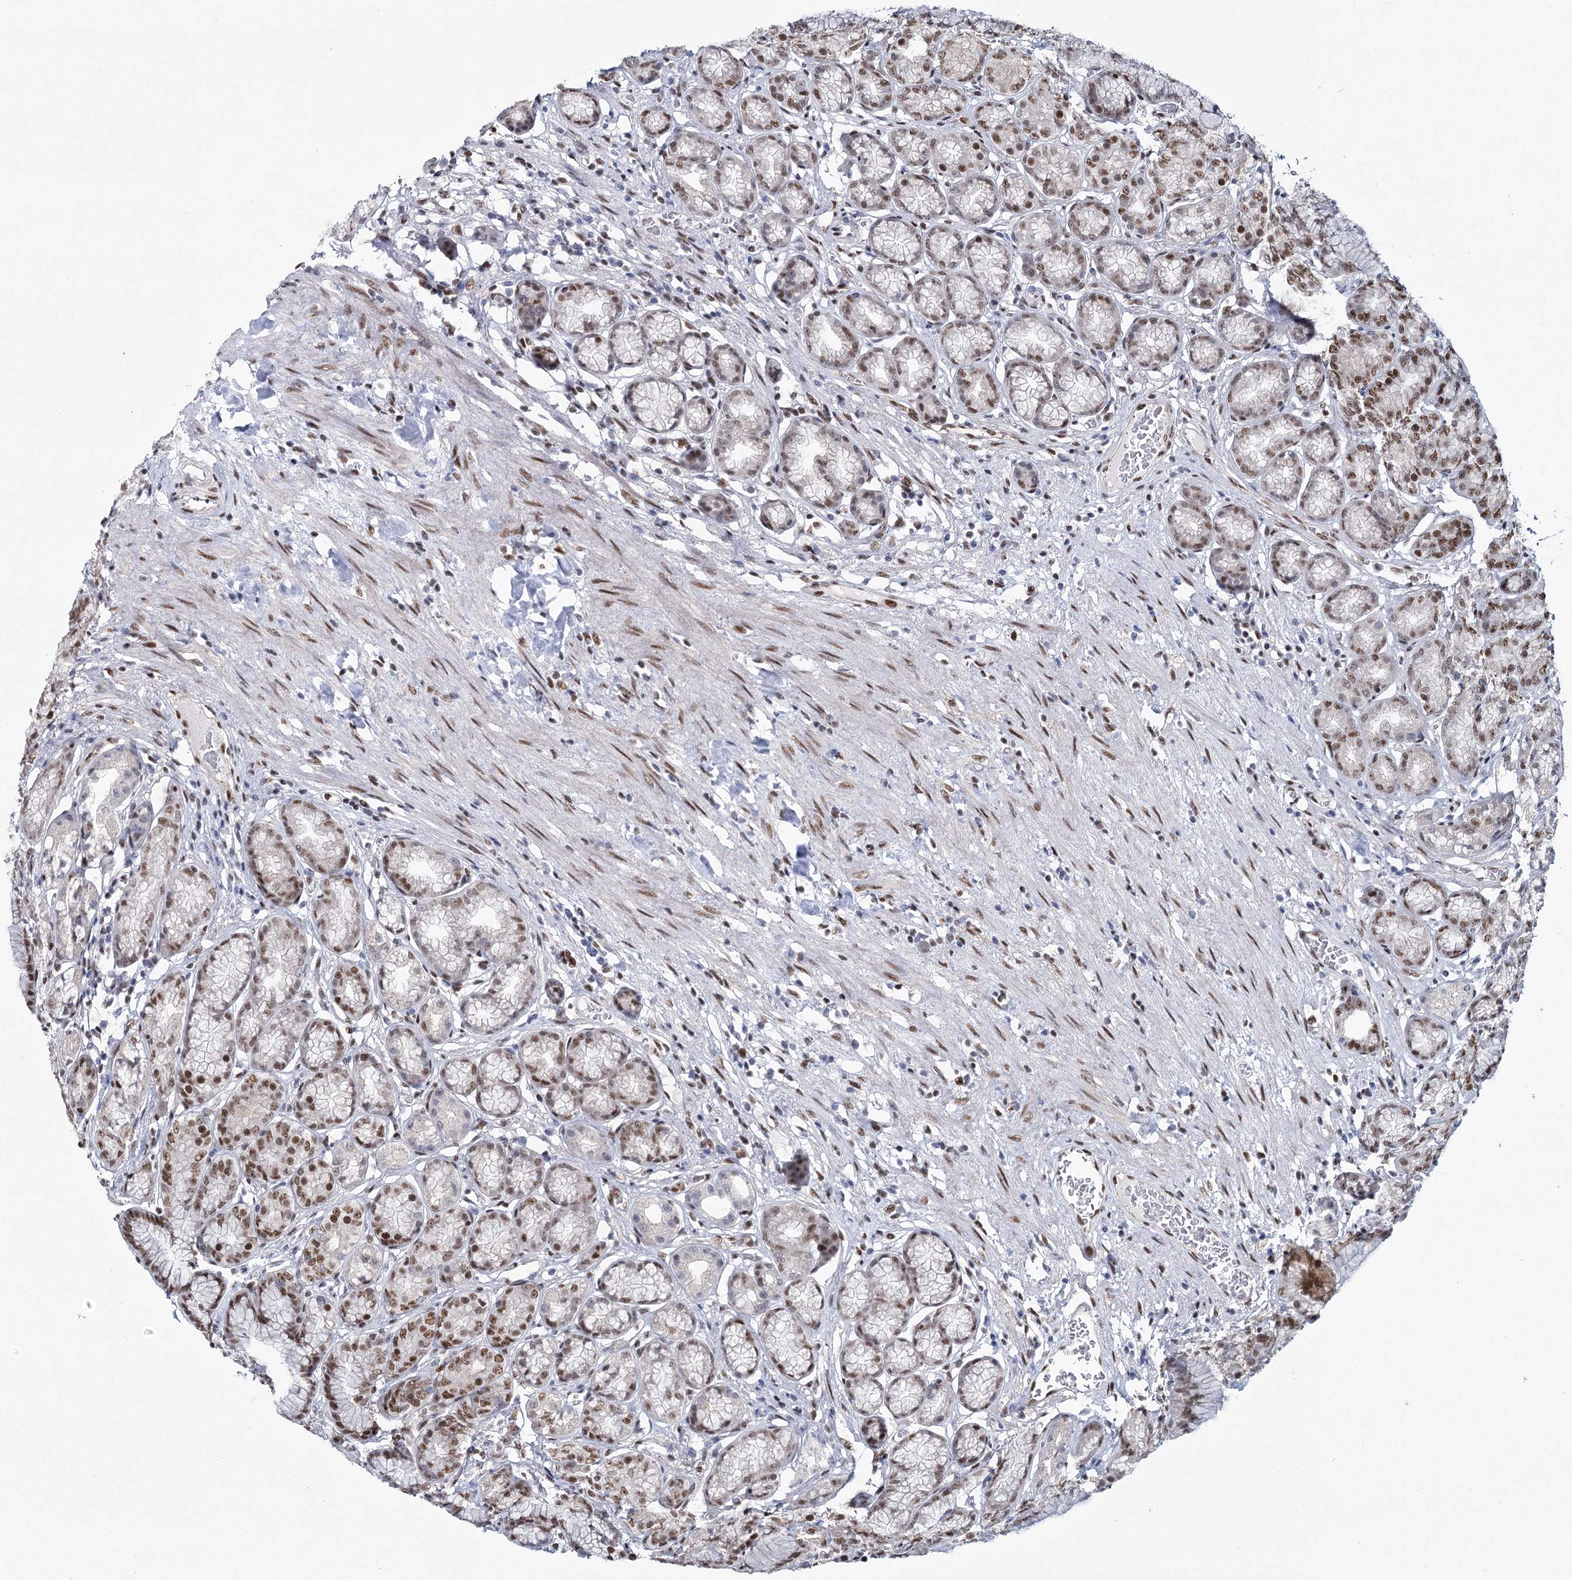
{"staining": {"intensity": "strong", "quantity": ">75%", "location": "nuclear"}, "tissue": "stomach", "cell_type": "Glandular cells", "image_type": "normal", "snomed": [{"axis": "morphology", "description": "Normal tissue, NOS"}, {"axis": "morphology", "description": "Adenocarcinoma, NOS"}, {"axis": "morphology", "description": "Adenocarcinoma, High grade"}, {"axis": "topography", "description": "Stomach, upper"}, {"axis": "topography", "description": "Stomach"}], "caption": "Immunohistochemical staining of benign human stomach exhibits high levels of strong nuclear expression in approximately >75% of glandular cells.", "gene": "SCAF8", "patient": {"sex": "female", "age": 65}}